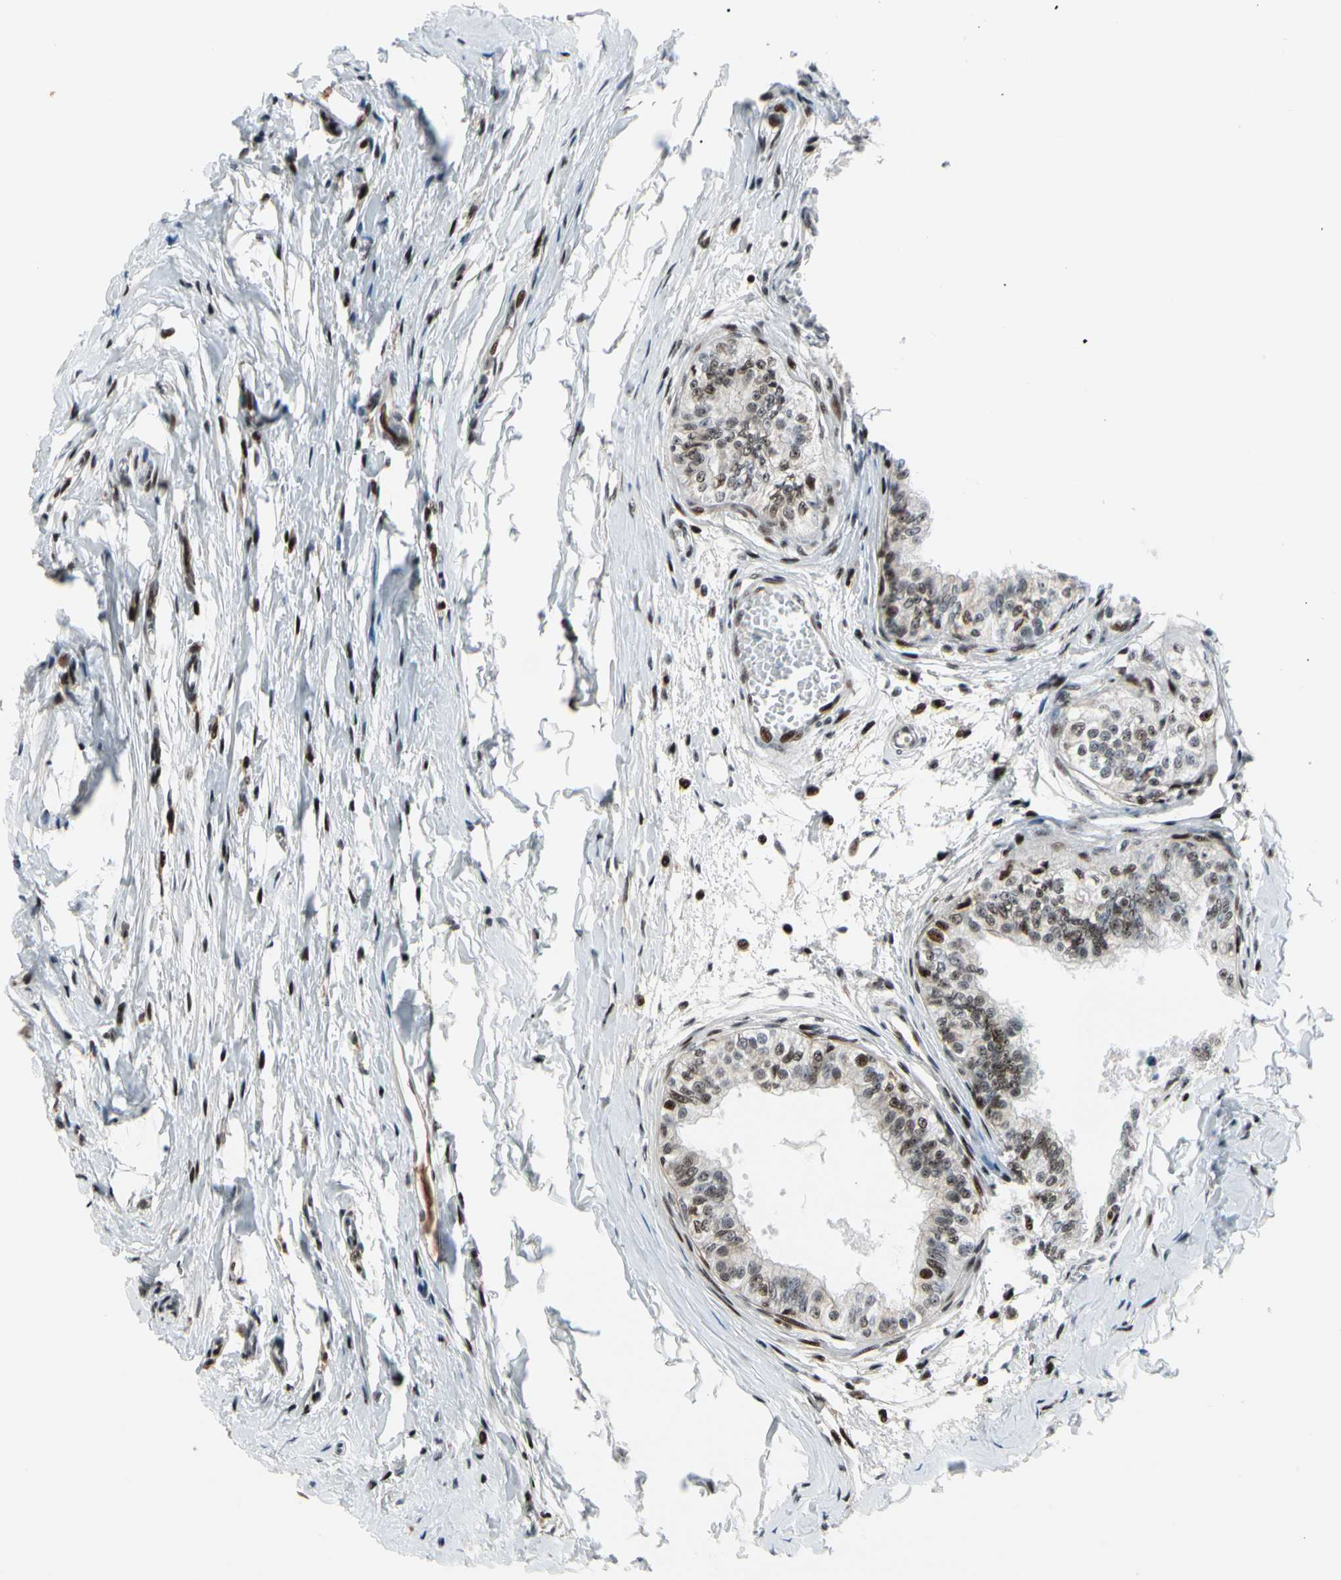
{"staining": {"intensity": "moderate", "quantity": "25%-75%", "location": "nuclear"}, "tissue": "epididymis", "cell_type": "Glandular cells", "image_type": "normal", "snomed": [{"axis": "morphology", "description": "Normal tissue, NOS"}, {"axis": "morphology", "description": "Adenocarcinoma, metastatic, NOS"}, {"axis": "topography", "description": "Testis"}, {"axis": "topography", "description": "Epididymis"}], "caption": "The image displays a brown stain indicating the presence of a protein in the nuclear of glandular cells in epididymis.", "gene": "FOXO3", "patient": {"sex": "male", "age": 26}}